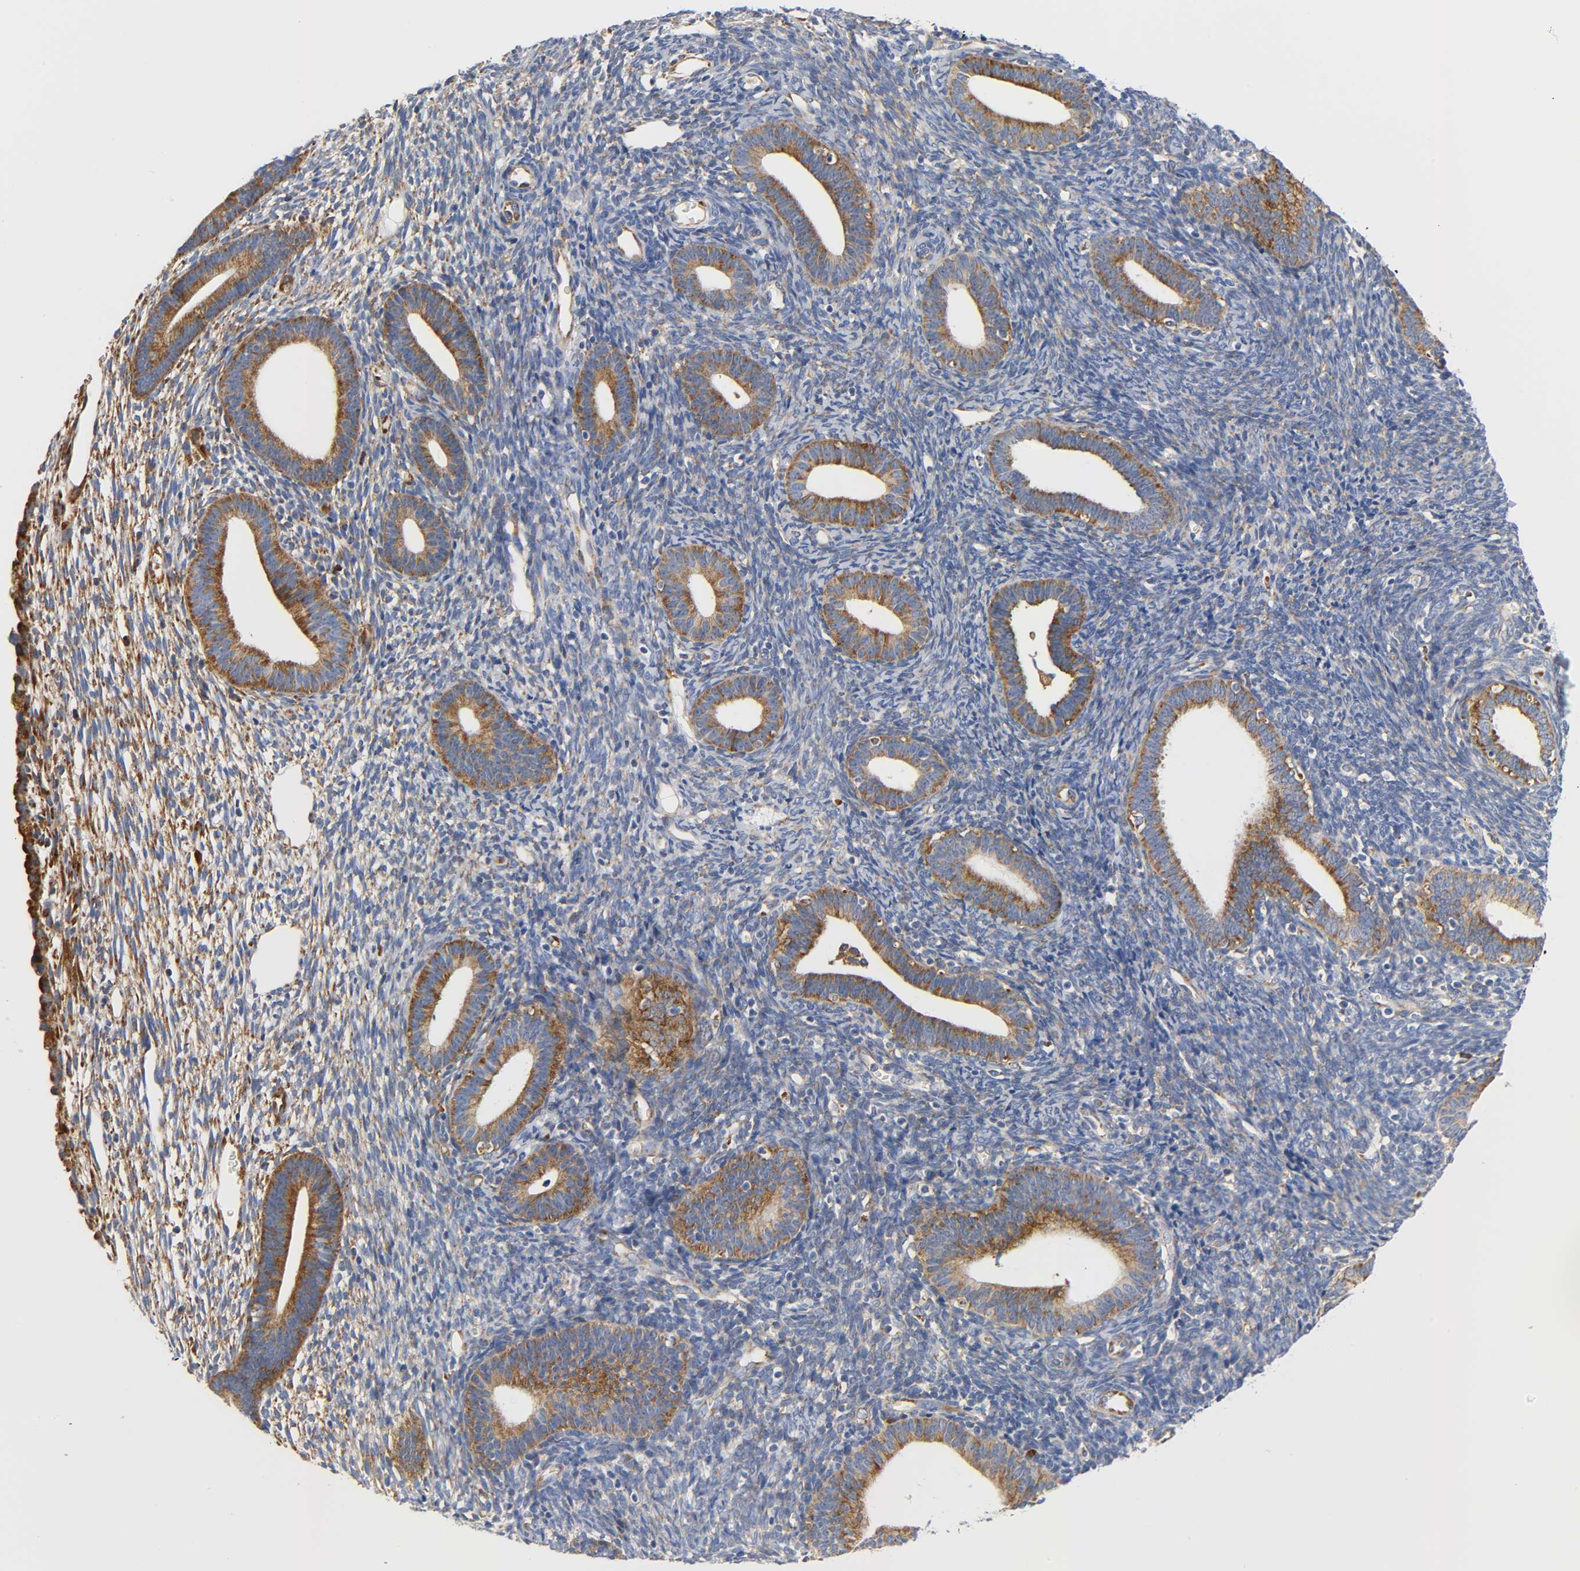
{"staining": {"intensity": "weak", "quantity": ">75%", "location": "cytoplasmic/membranous"}, "tissue": "endometrium", "cell_type": "Cells in endometrial stroma", "image_type": "normal", "snomed": [{"axis": "morphology", "description": "Normal tissue, NOS"}, {"axis": "topography", "description": "Endometrium"}], "caption": "Immunohistochemistry (IHC) of benign human endometrium reveals low levels of weak cytoplasmic/membranous expression in about >75% of cells in endometrial stroma.", "gene": "REL", "patient": {"sex": "female", "age": 57}}